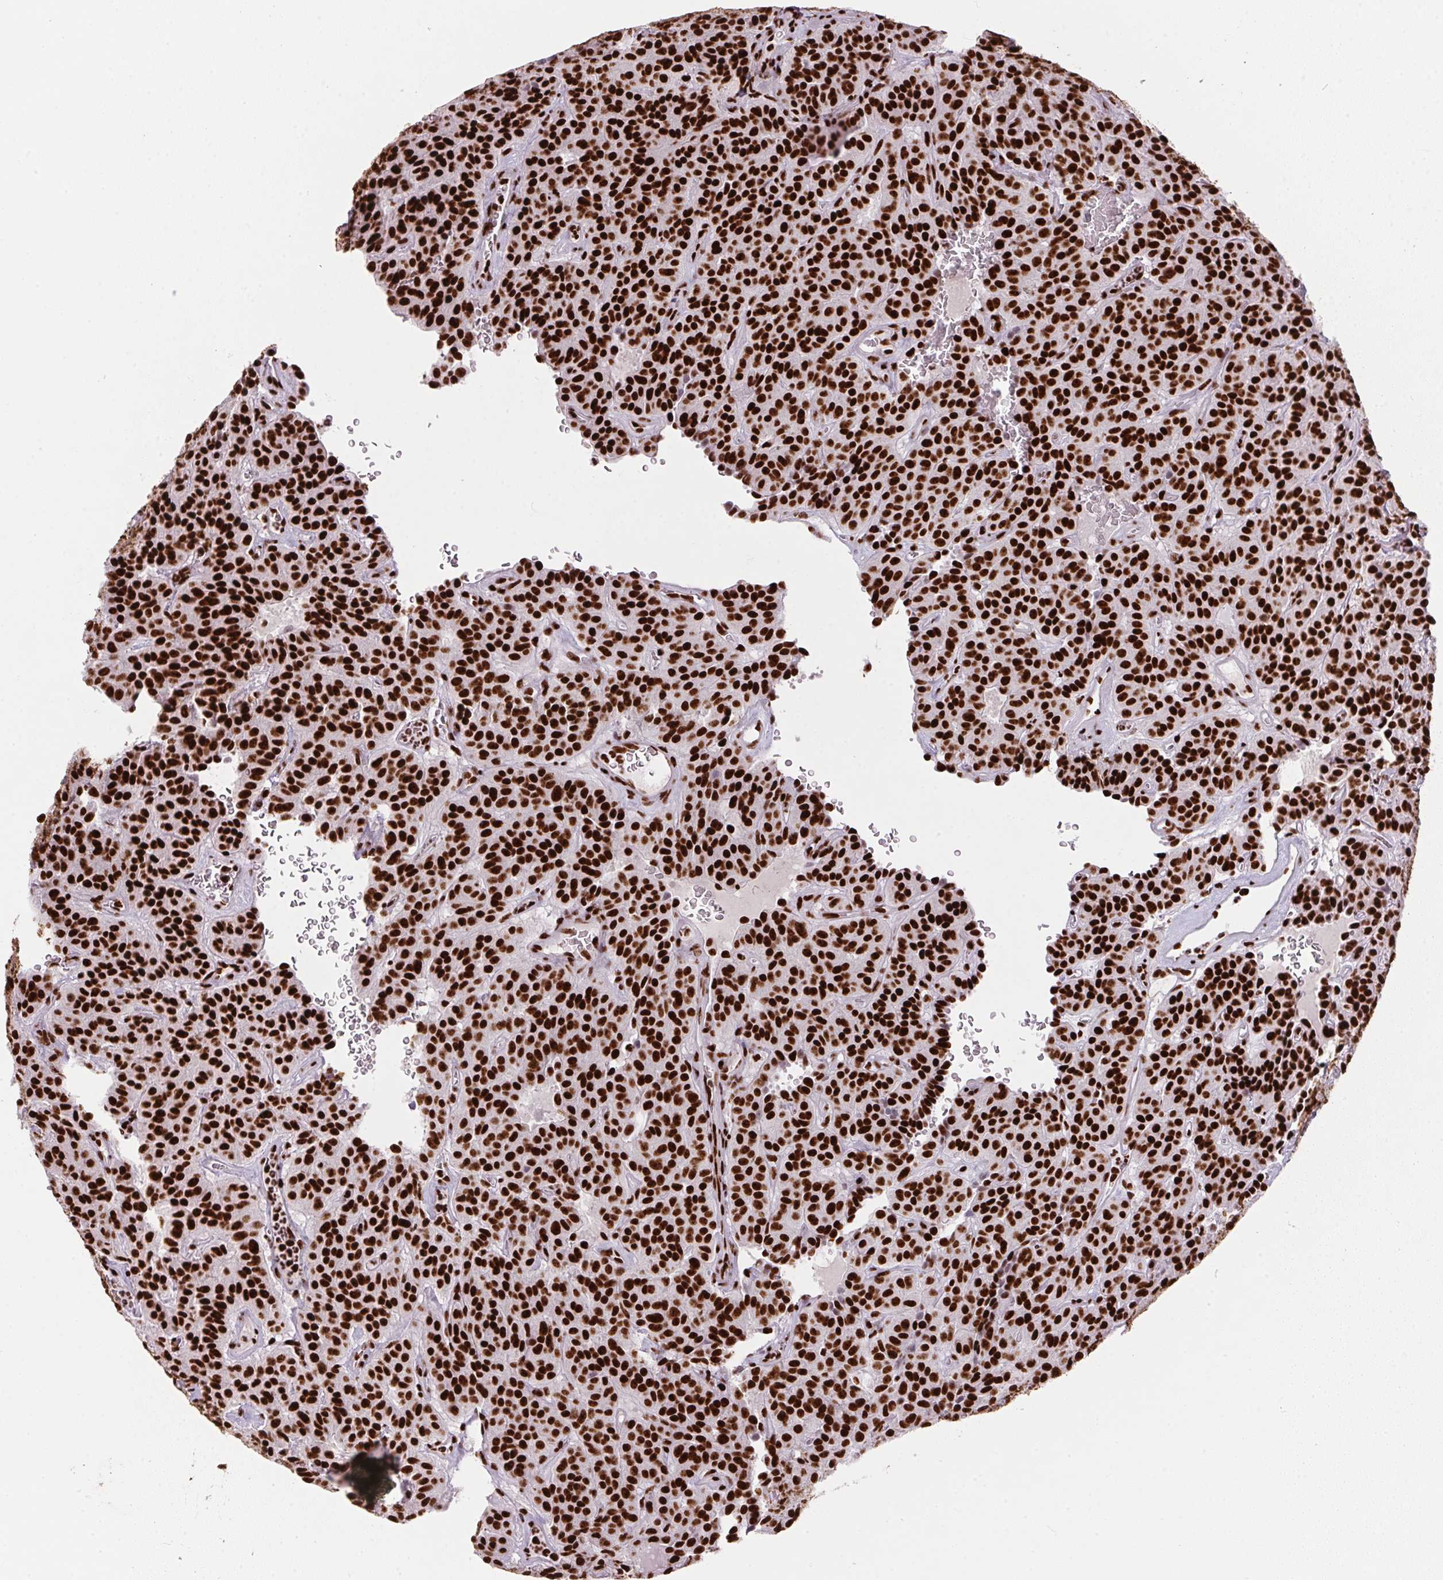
{"staining": {"intensity": "strong", "quantity": ">75%", "location": "nuclear"}, "tissue": "carcinoid", "cell_type": "Tumor cells", "image_type": "cancer", "snomed": [{"axis": "morphology", "description": "Carcinoid, malignant, NOS"}, {"axis": "topography", "description": "Lung"}], "caption": "Immunohistochemical staining of carcinoid reveals high levels of strong nuclear positivity in about >75% of tumor cells.", "gene": "PAGE3", "patient": {"sex": "female", "age": 61}}